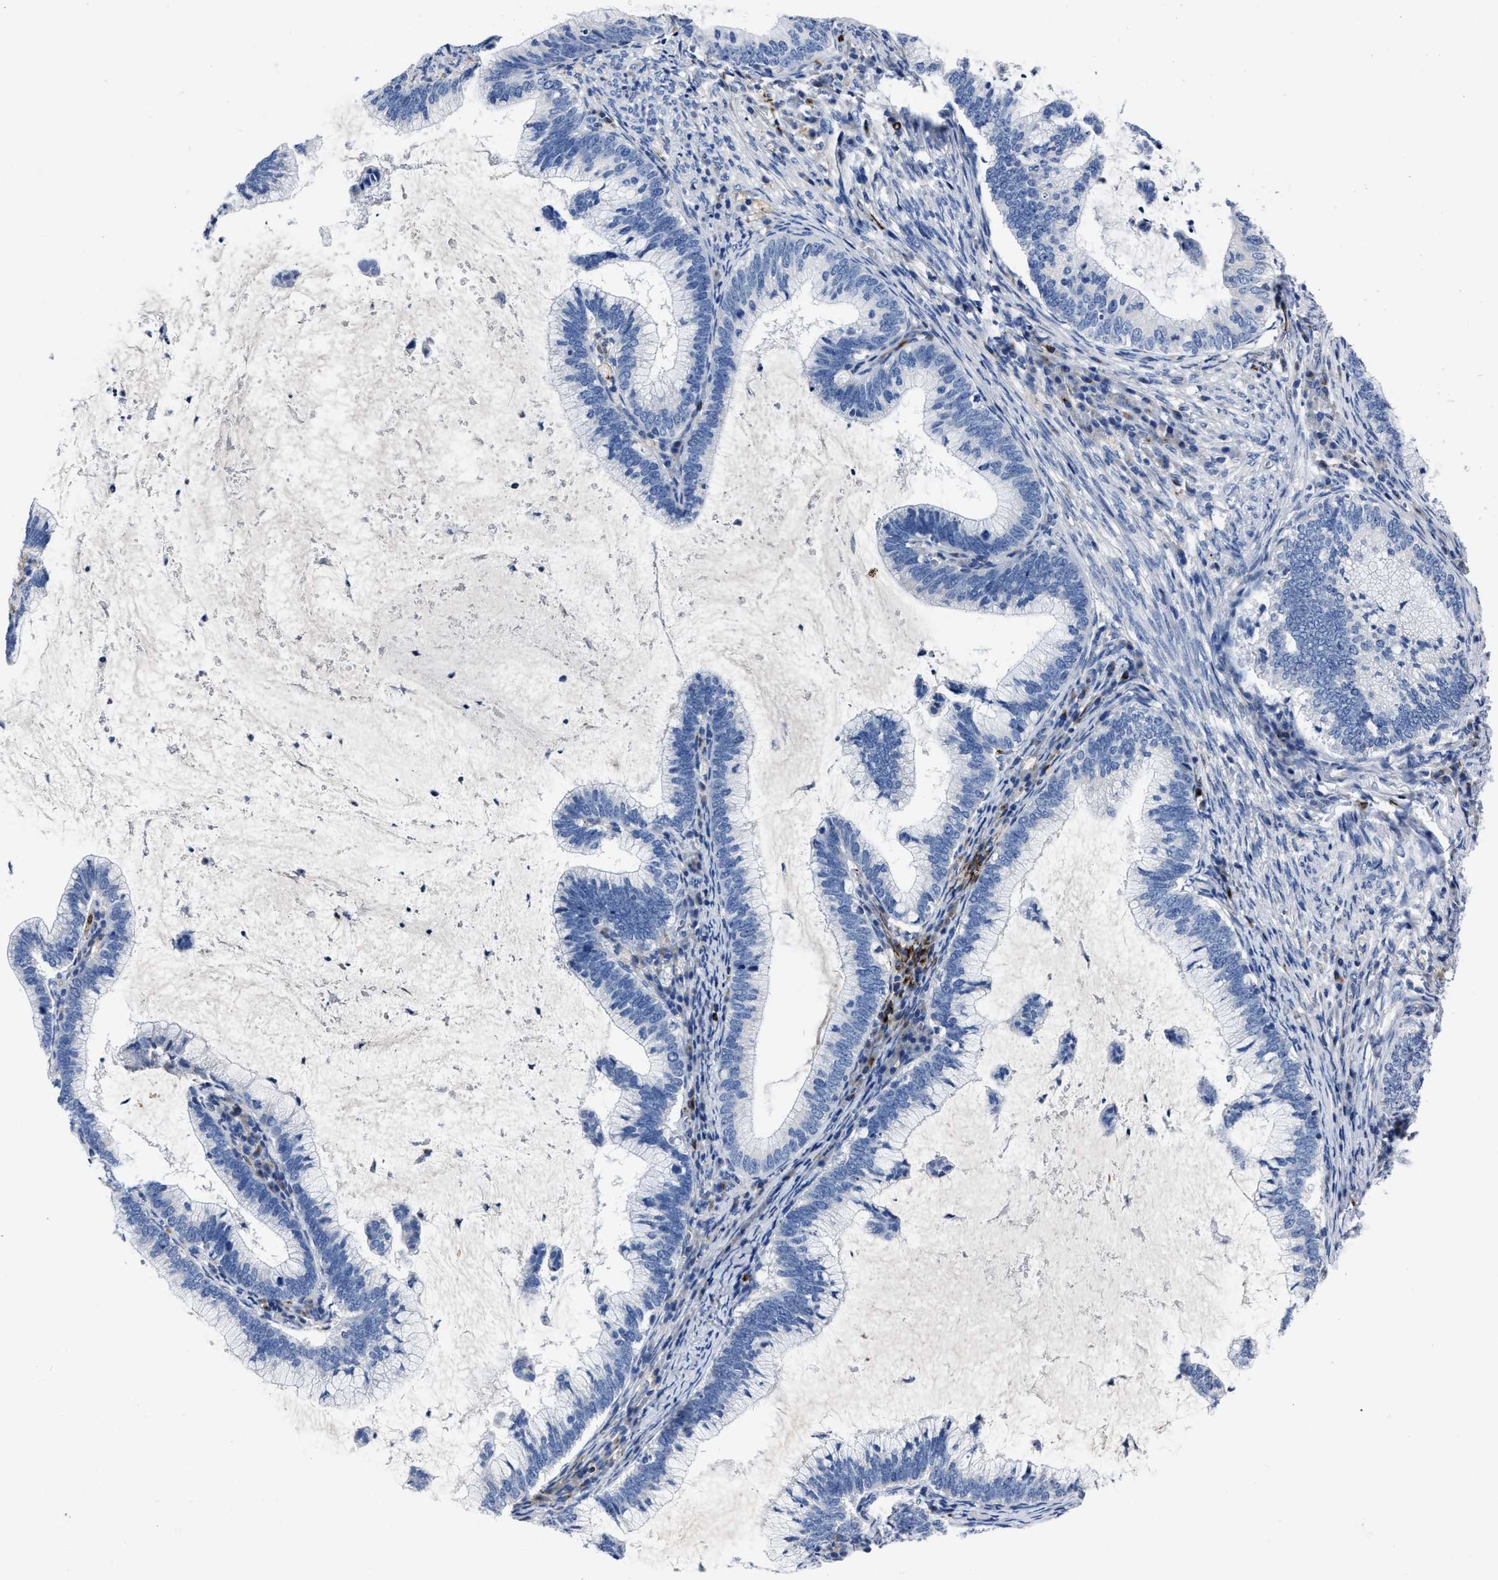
{"staining": {"intensity": "negative", "quantity": "none", "location": "none"}, "tissue": "cervical cancer", "cell_type": "Tumor cells", "image_type": "cancer", "snomed": [{"axis": "morphology", "description": "Adenocarcinoma, NOS"}, {"axis": "topography", "description": "Cervix"}], "caption": "An image of cervical cancer (adenocarcinoma) stained for a protein shows no brown staining in tumor cells. (Stains: DAB (3,3'-diaminobenzidine) immunohistochemistry with hematoxylin counter stain, Microscopy: brightfield microscopy at high magnification).", "gene": "OR10G3", "patient": {"sex": "female", "age": 36}}